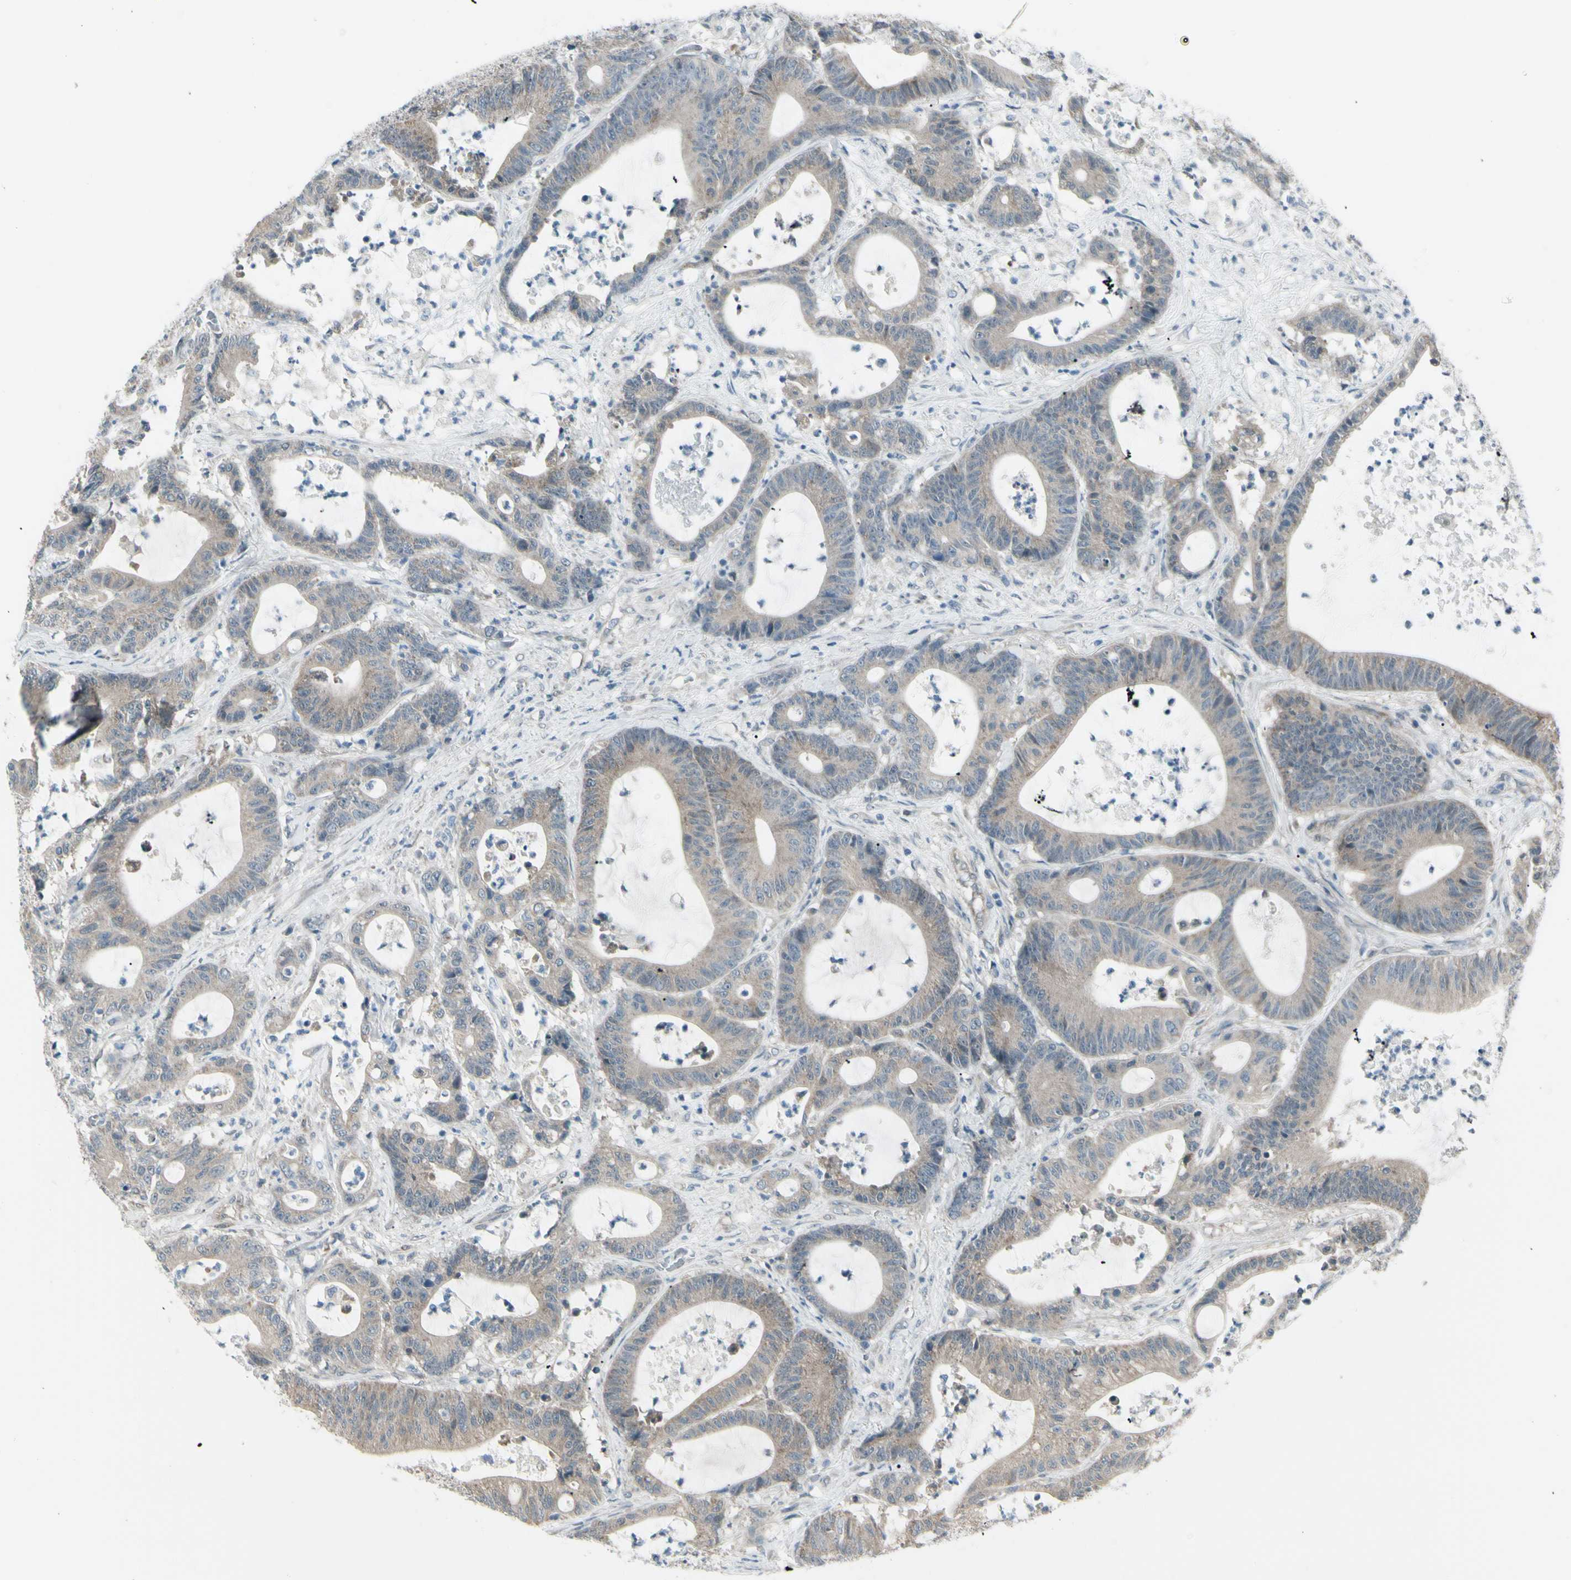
{"staining": {"intensity": "weak", "quantity": ">75%", "location": "cytoplasmic/membranous"}, "tissue": "colorectal cancer", "cell_type": "Tumor cells", "image_type": "cancer", "snomed": [{"axis": "morphology", "description": "Adenocarcinoma, NOS"}, {"axis": "topography", "description": "Colon"}], "caption": "High-magnification brightfield microscopy of colorectal adenocarcinoma stained with DAB (3,3'-diaminobenzidine) (brown) and counterstained with hematoxylin (blue). tumor cells exhibit weak cytoplasmic/membranous staining is present in approximately>75% of cells.", "gene": "NAXD", "patient": {"sex": "female", "age": 84}}